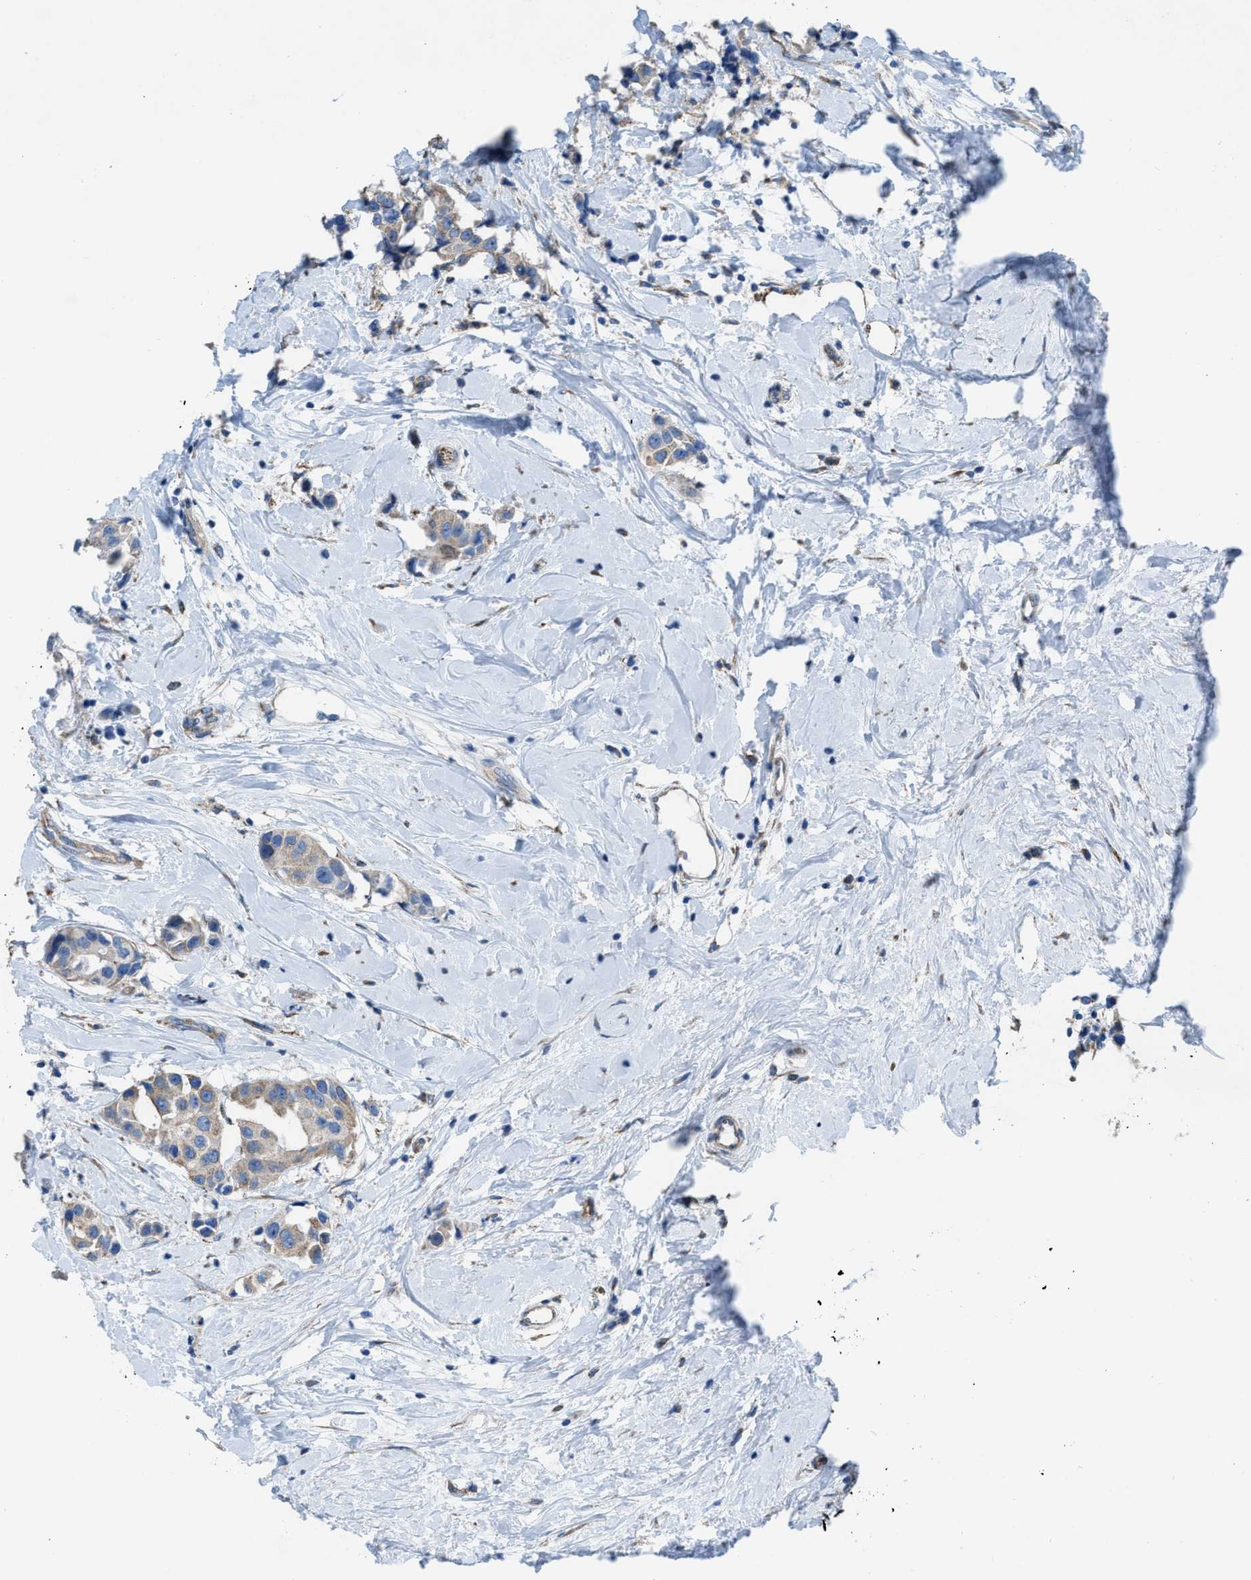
{"staining": {"intensity": "weak", "quantity": ">75%", "location": "cytoplasmic/membranous"}, "tissue": "breast cancer", "cell_type": "Tumor cells", "image_type": "cancer", "snomed": [{"axis": "morphology", "description": "Normal tissue, NOS"}, {"axis": "morphology", "description": "Duct carcinoma"}, {"axis": "topography", "description": "Breast"}], "caption": "This micrograph demonstrates intraductal carcinoma (breast) stained with immunohistochemistry (IHC) to label a protein in brown. The cytoplasmic/membranous of tumor cells show weak positivity for the protein. Nuclei are counter-stained blue.", "gene": "DOLPP1", "patient": {"sex": "female", "age": 39}}